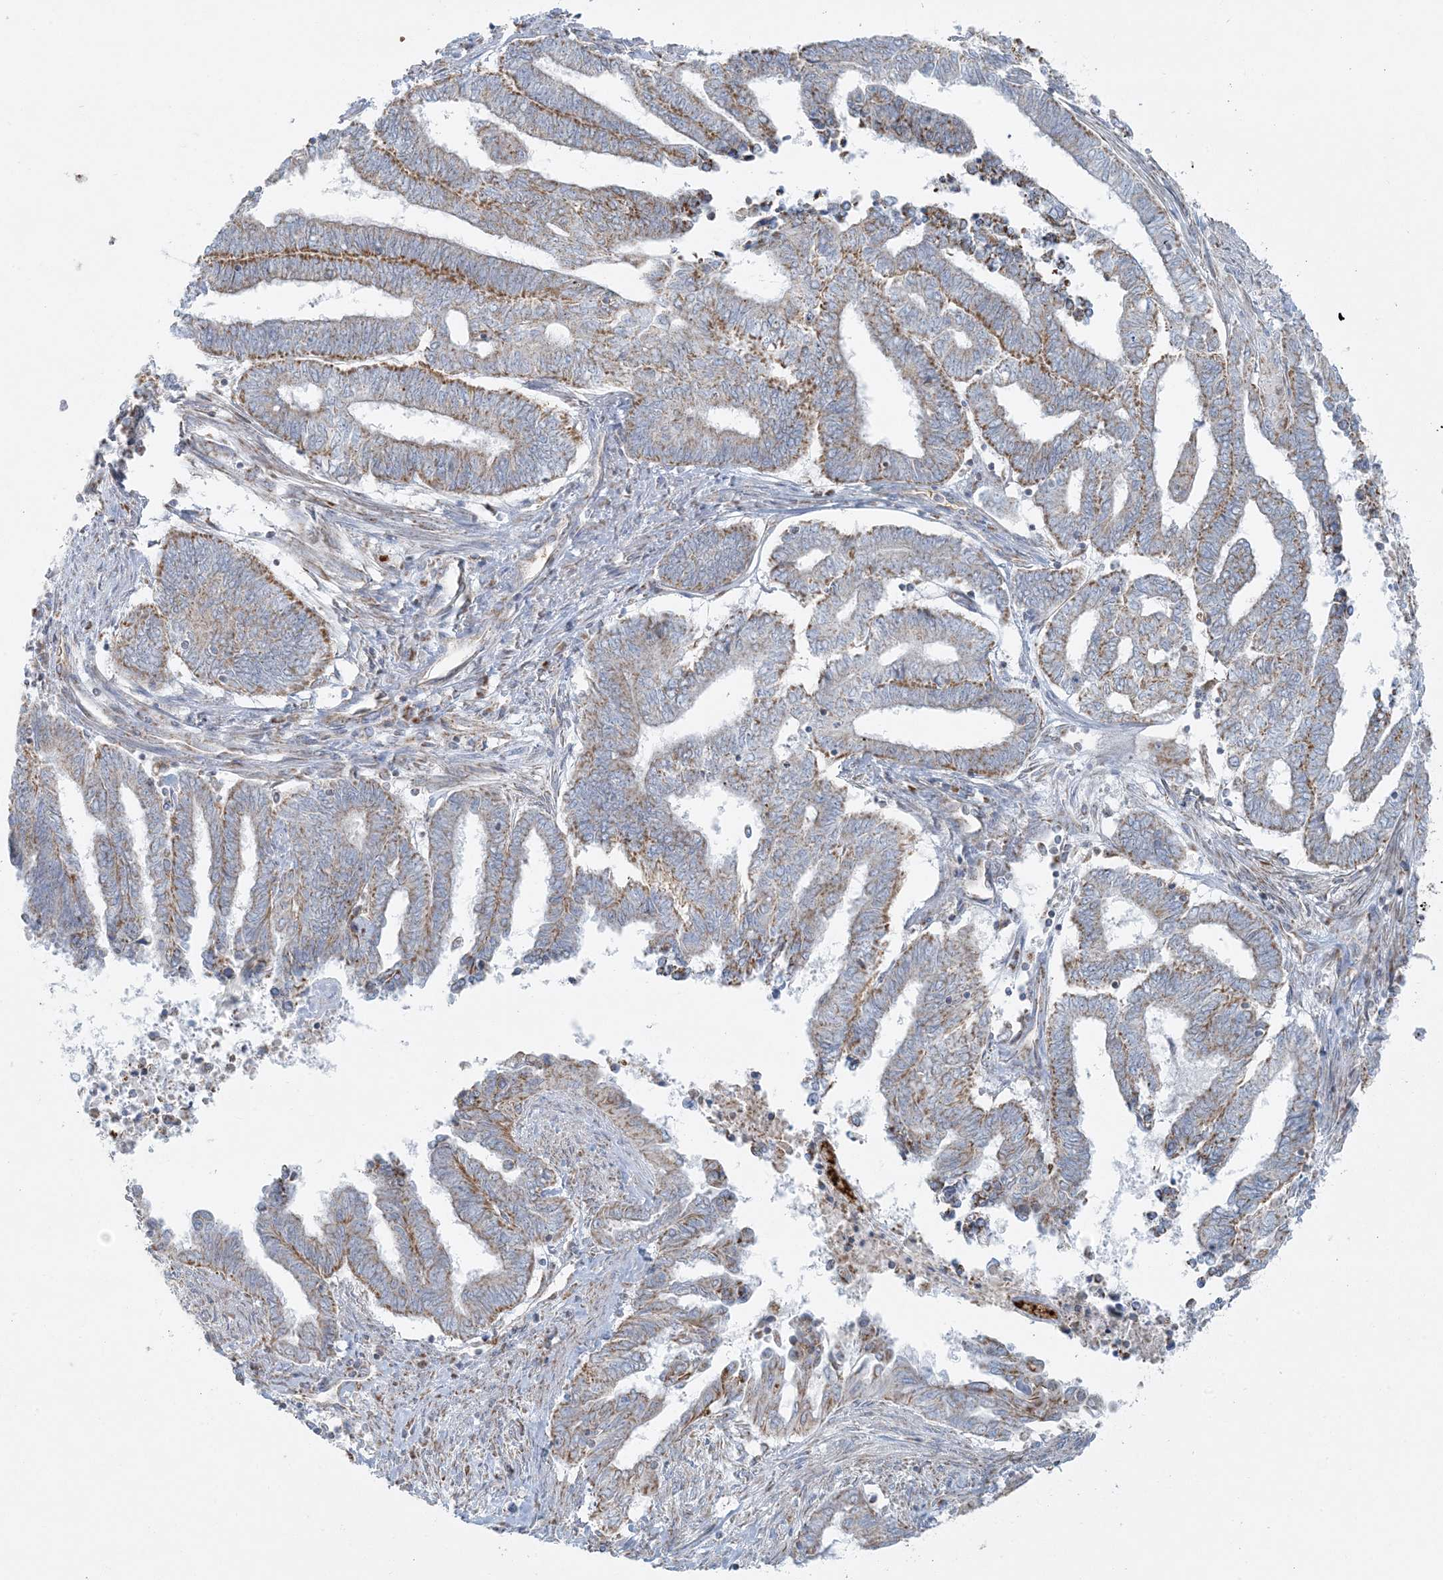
{"staining": {"intensity": "moderate", "quantity": "25%-75%", "location": "cytoplasmic/membranous"}, "tissue": "endometrial cancer", "cell_type": "Tumor cells", "image_type": "cancer", "snomed": [{"axis": "morphology", "description": "Adenocarcinoma, NOS"}, {"axis": "topography", "description": "Uterus"}, {"axis": "topography", "description": "Endometrium"}], "caption": "Moderate cytoplasmic/membranous expression is seen in approximately 25%-75% of tumor cells in endometrial adenocarcinoma.", "gene": "PIK3R4", "patient": {"sex": "female", "age": 70}}